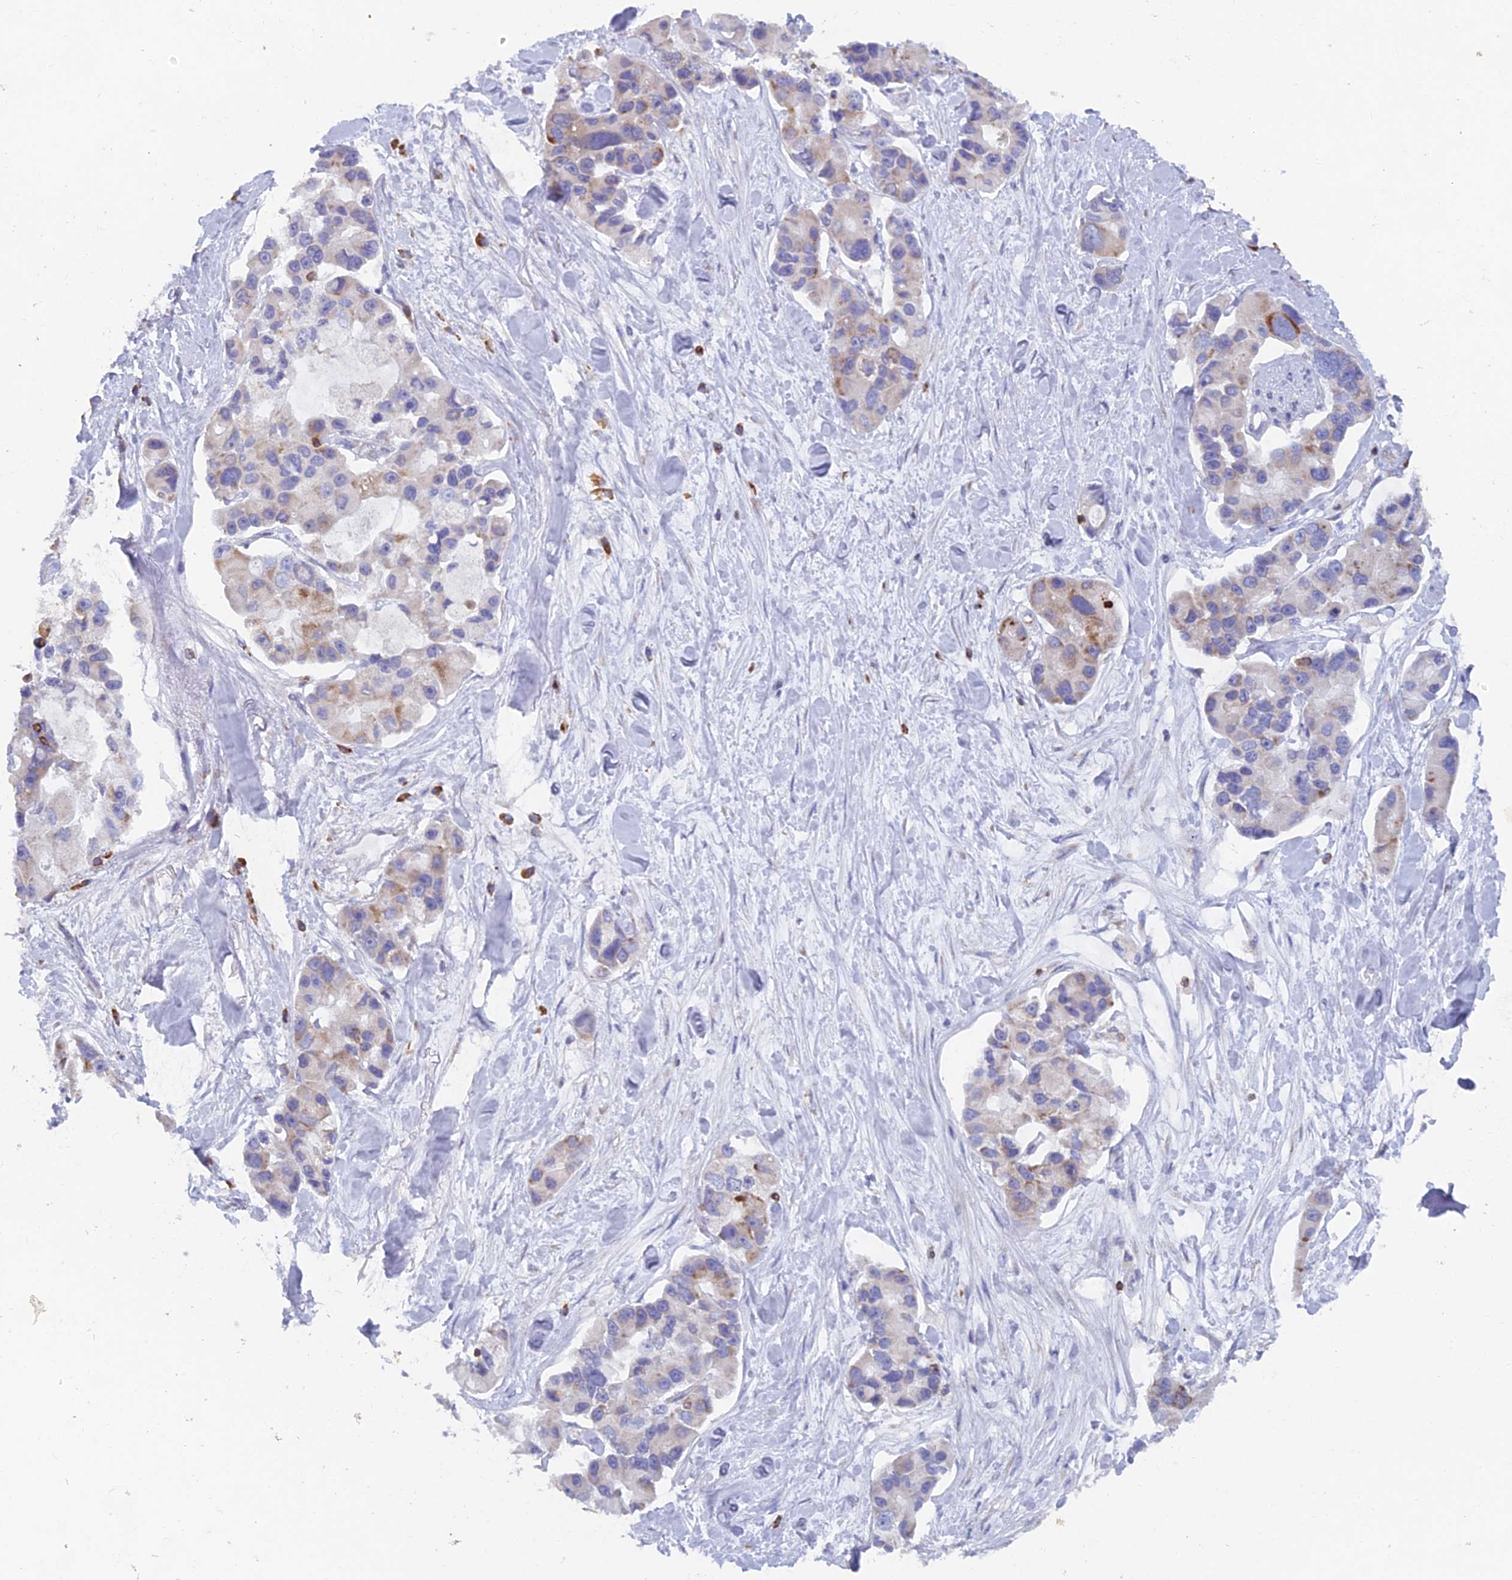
{"staining": {"intensity": "weak", "quantity": "25%-75%", "location": "cytoplasmic/membranous"}, "tissue": "lung cancer", "cell_type": "Tumor cells", "image_type": "cancer", "snomed": [{"axis": "morphology", "description": "Adenocarcinoma, NOS"}, {"axis": "topography", "description": "Lung"}], "caption": "This is a photomicrograph of immunohistochemistry staining of adenocarcinoma (lung), which shows weak expression in the cytoplasmic/membranous of tumor cells.", "gene": "ABI3BP", "patient": {"sex": "female", "age": 54}}